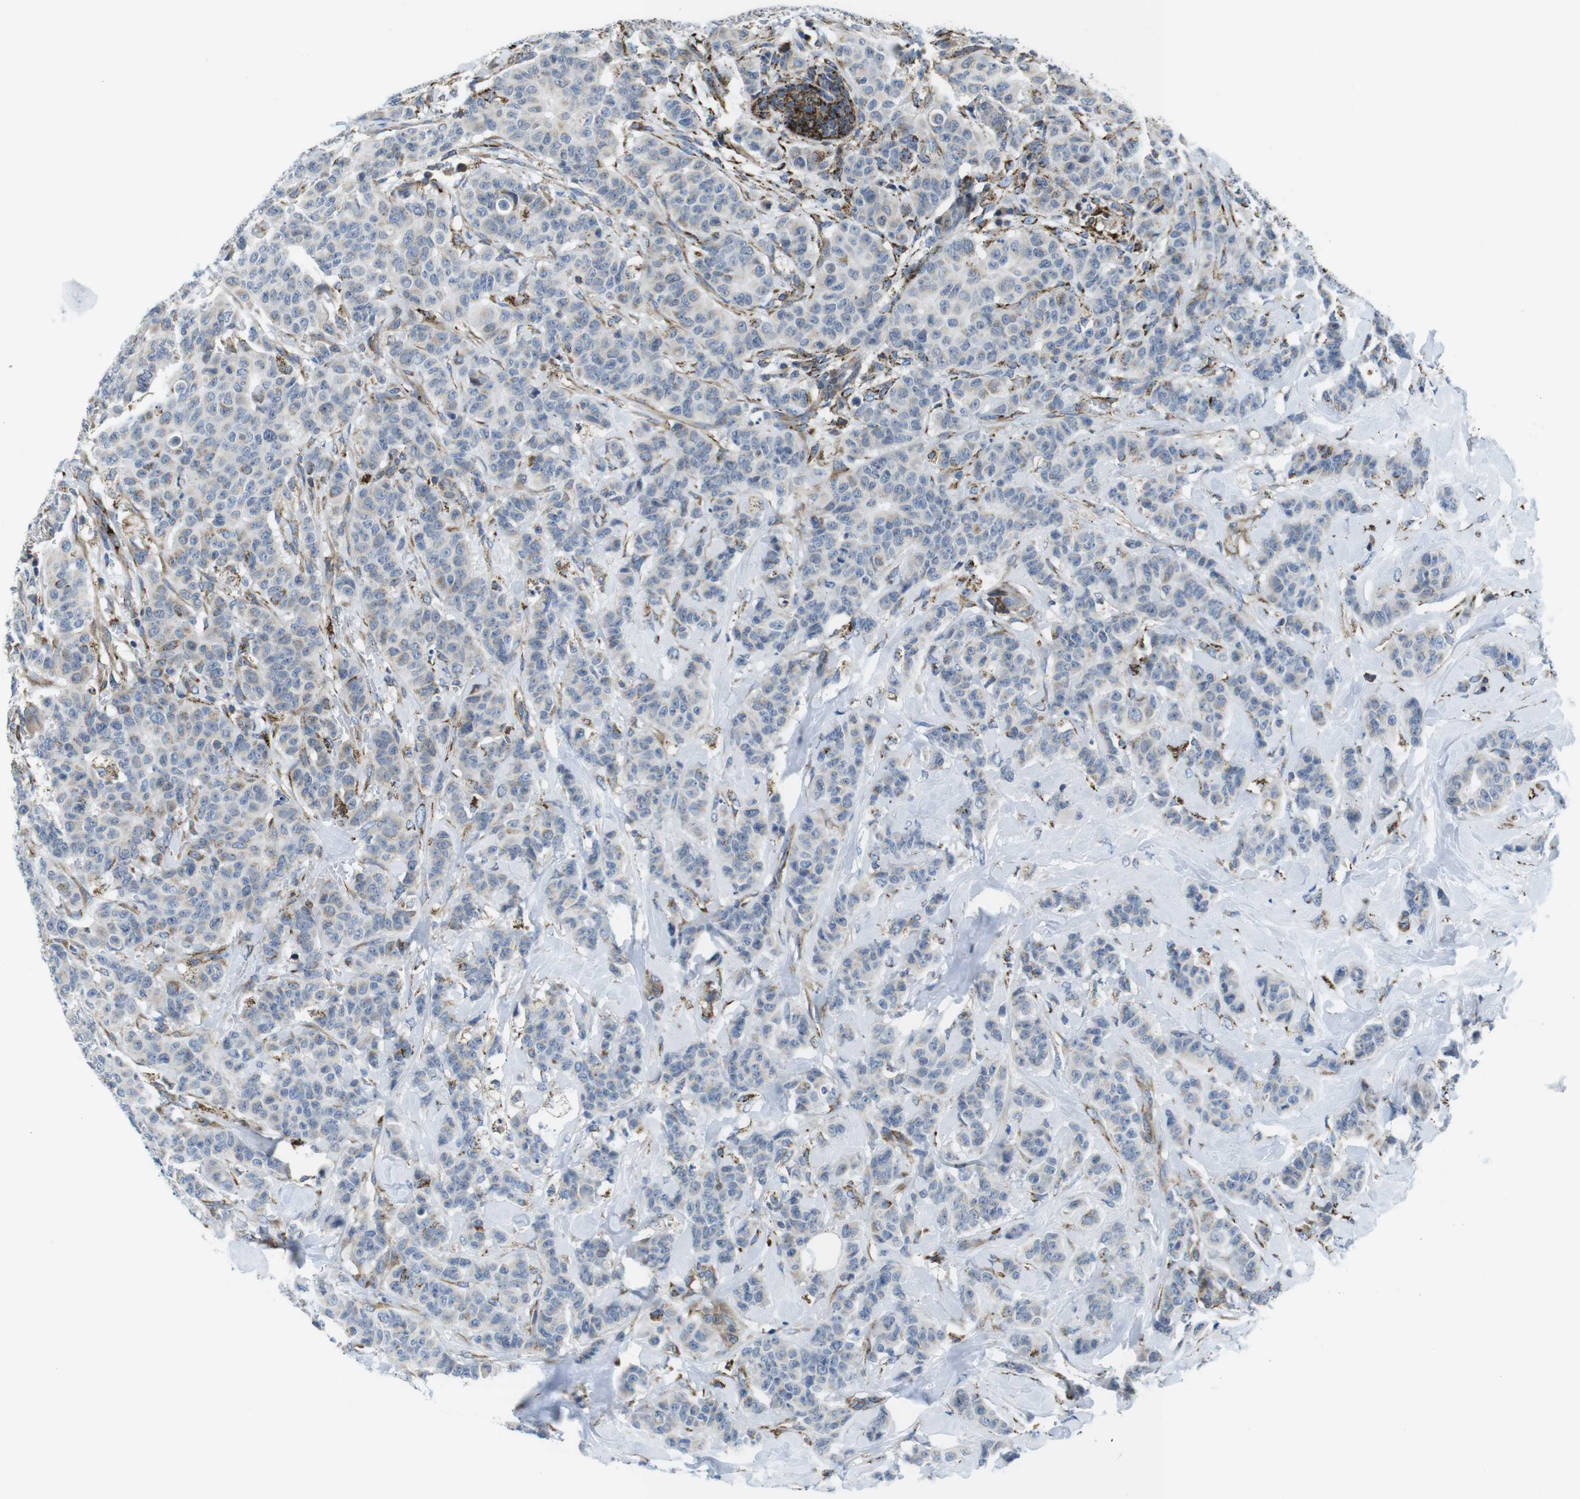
{"staining": {"intensity": "negative", "quantity": "none", "location": "none"}, "tissue": "breast cancer", "cell_type": "Tumor cells", "image_type": "cancer", "snomed": [{"axis": "morphology", "description": "Normal tissue, NOS"}, {"axis": "morphology", "description": "Duct carcinoma"}, {"axis": "topography", "description": "Breast"}], "caption": "Immunohistochemistry photomicrograph of breast cancer (intraductal carcinoma) stained for a protein (brown), which displays no staining in tumor cells. (DAB IHC, high magnification).", "gene": "KCNE3", "patient": {"sex": "female", "age": 40}}